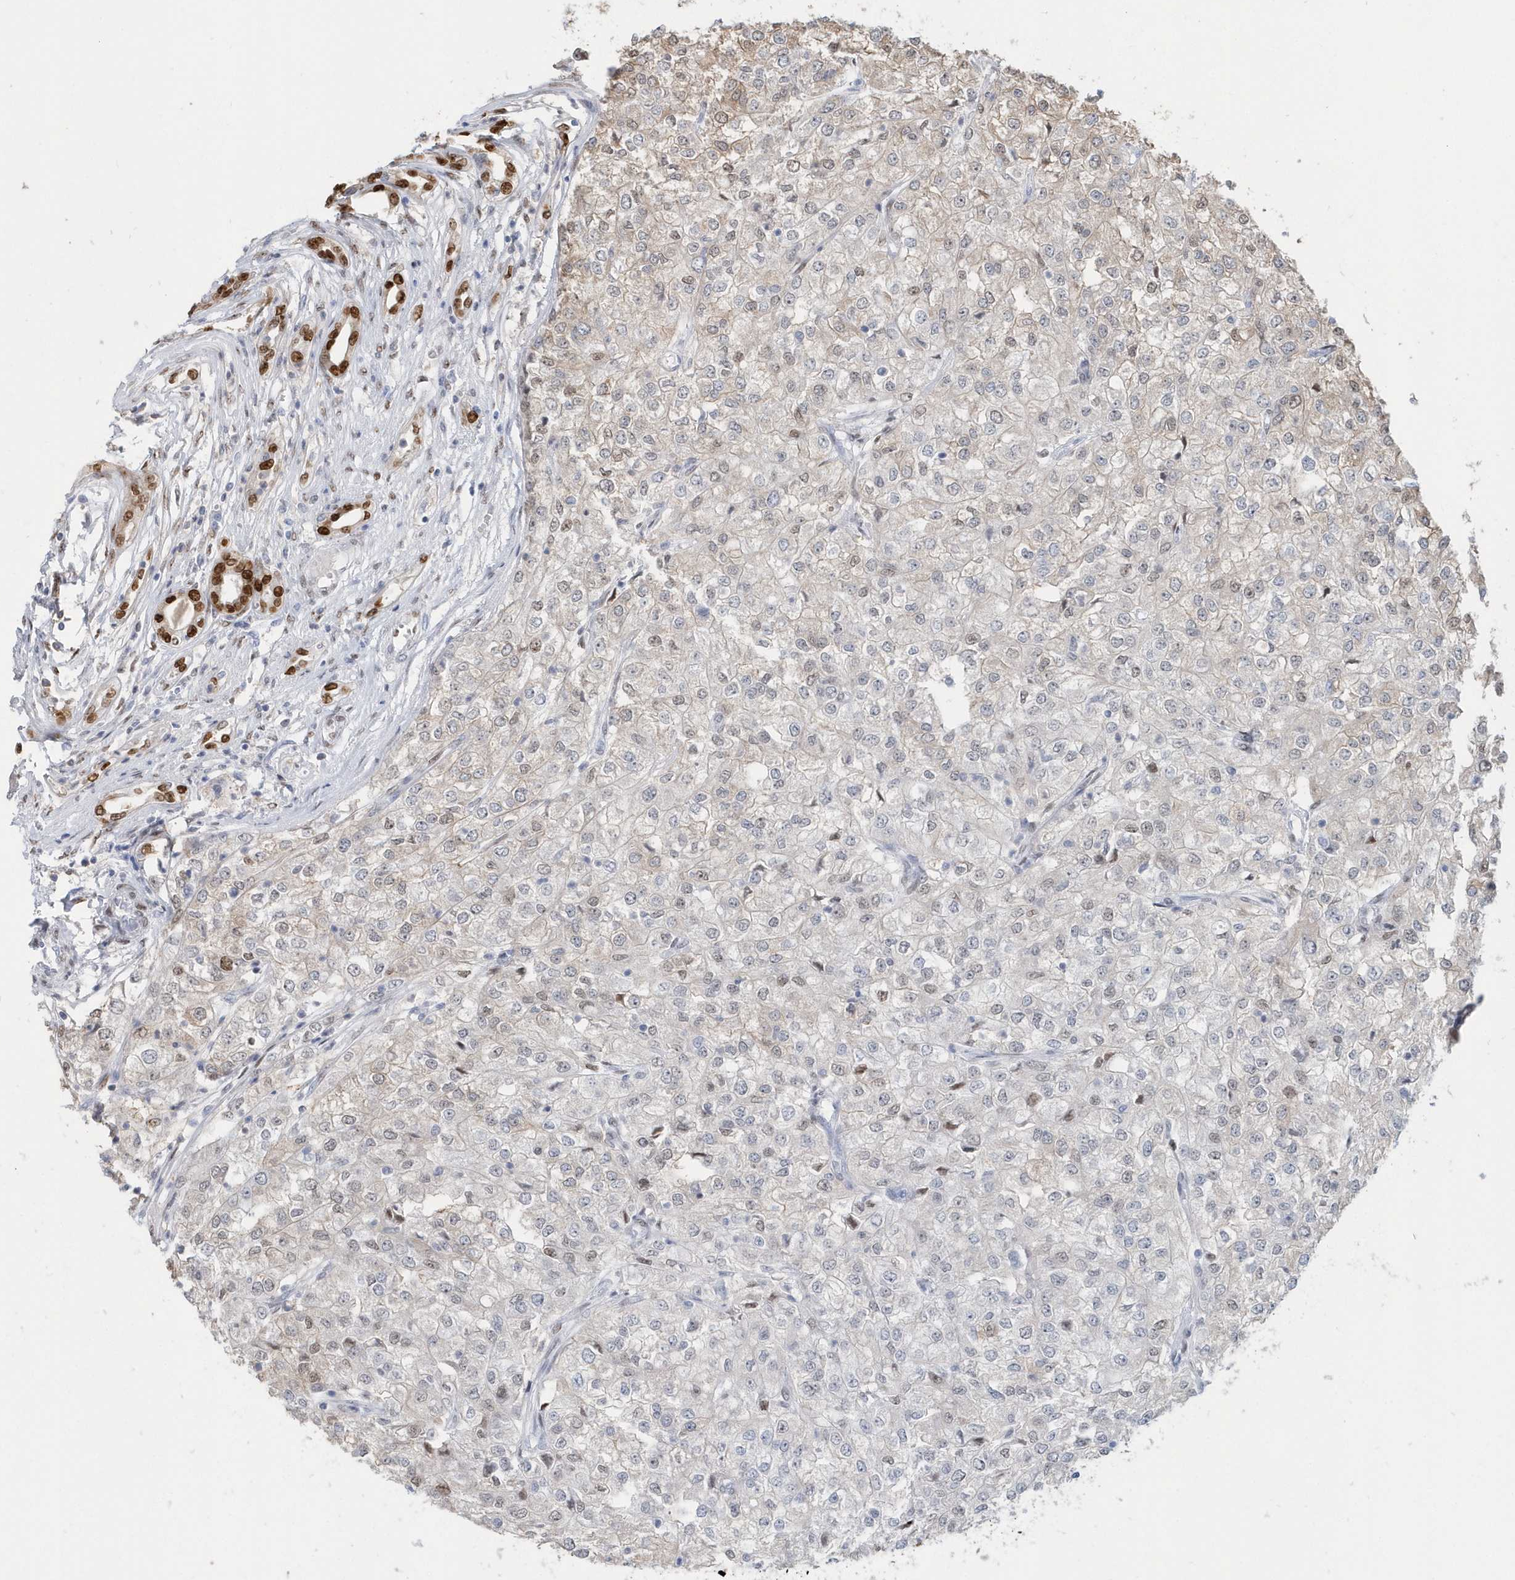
{"staining": {"intensity": "weak", "quantity": "<25%", "location": "cytoplasmic/membranous,nuclear"}, "tissue": "renal cancer", "cell_type": "Tumor cells", "image_type": "cancer", "snomed": [{"axis": "morphology", "description": "Adenocarcinoma, NOS"}, {"axis": "topography", "description": "Kidney"}], "caption": "IHC image of neoplastic tissue: human renal adenocarcinoma stained with DAB reveals no significant protein staining in tumor cells. The staining is performed using DAB (3,3'-diaminobenzidine) brown chromogen with nuclei counter-stained in using hematoxylin.", "gene": "MACROH2A2", "patient": {"sex": "female", "age": 54}}